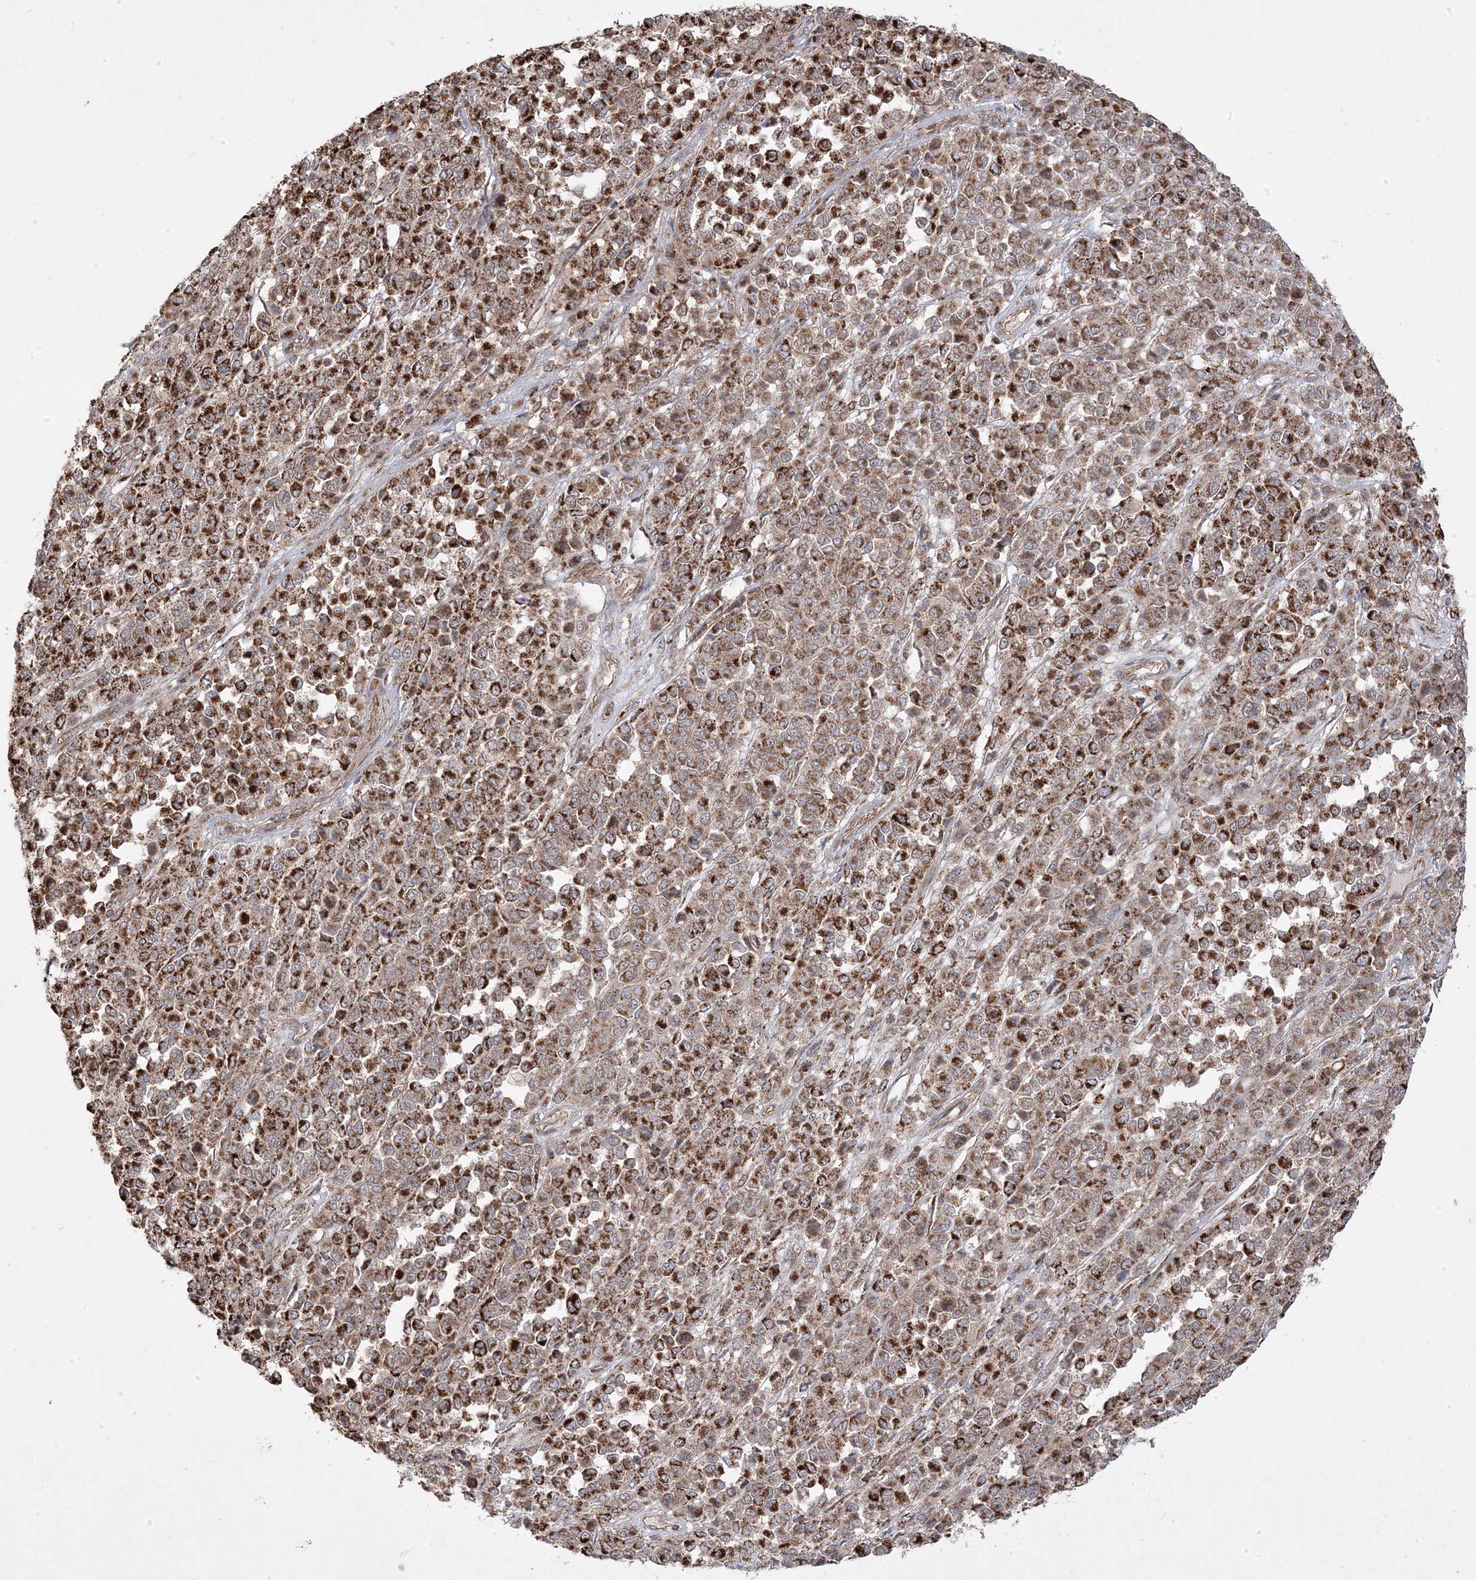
{"staining": {"intensity": "strong", "quantity": ">75%", "location": "cytoplasmic/membranous"}, "tissue": "melanoma", "cell_type": "Tumor cells", "image_type": "cancer", "snomed": [{"axis": "morphology", "description": "Malignant melanoma, Metastatic site"}, {"axis": "topography", "description": "Pancreas"}], "caption": "Tumor cells show strong cytoplasmic/membranous positivity in approximately >75% of cells in melanoma. (brown staining indicates protein expression, while blue staining denotes nuclei).", "gene": "CLUAP1", "patient": {"sex": "female", "age": 30}}